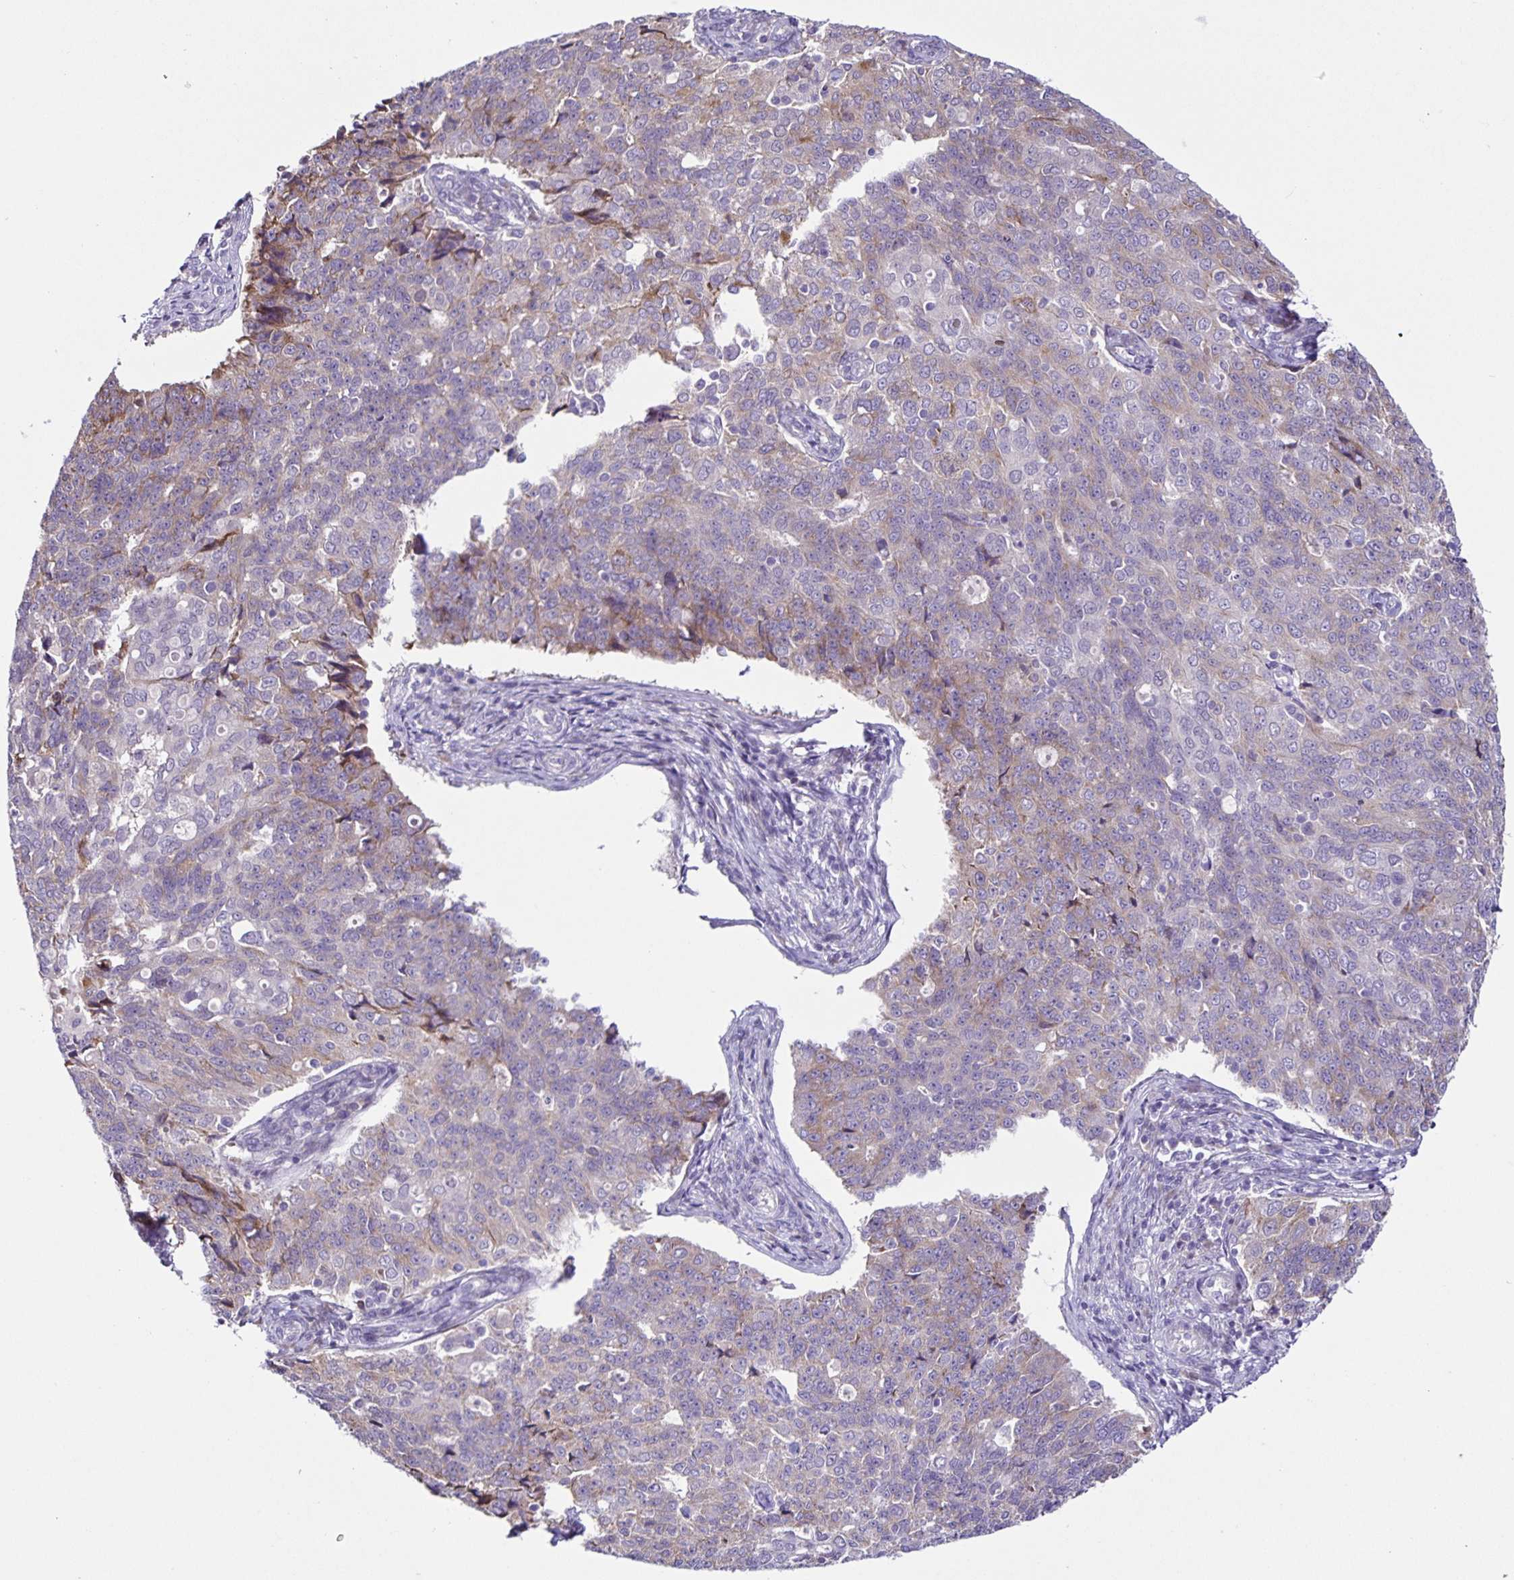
{"staining": {"intensity": "weak", "quantity": "<25%", "location": "cytoplasmic/membranous"}, "tissue": "endometrial cancer", "cell_type": "Tumor cells", "image_type": "cancer", "snomed": [{"axis": "morphology", "description": "Adenocarcinoma, NOS"}, {"axis": "topography", "description": "Endometrium"}], "caption": "Endometrial cancer was stained to show a protein in brown. There is no significant expression in tumor cells. (DAB (3,3'-diaminobenzidine) immunohistochemistry visualized using brightfield microscopy, high magnification).", "gene": "RNFT2", "patient": {"sex": "female", "age": 43}}